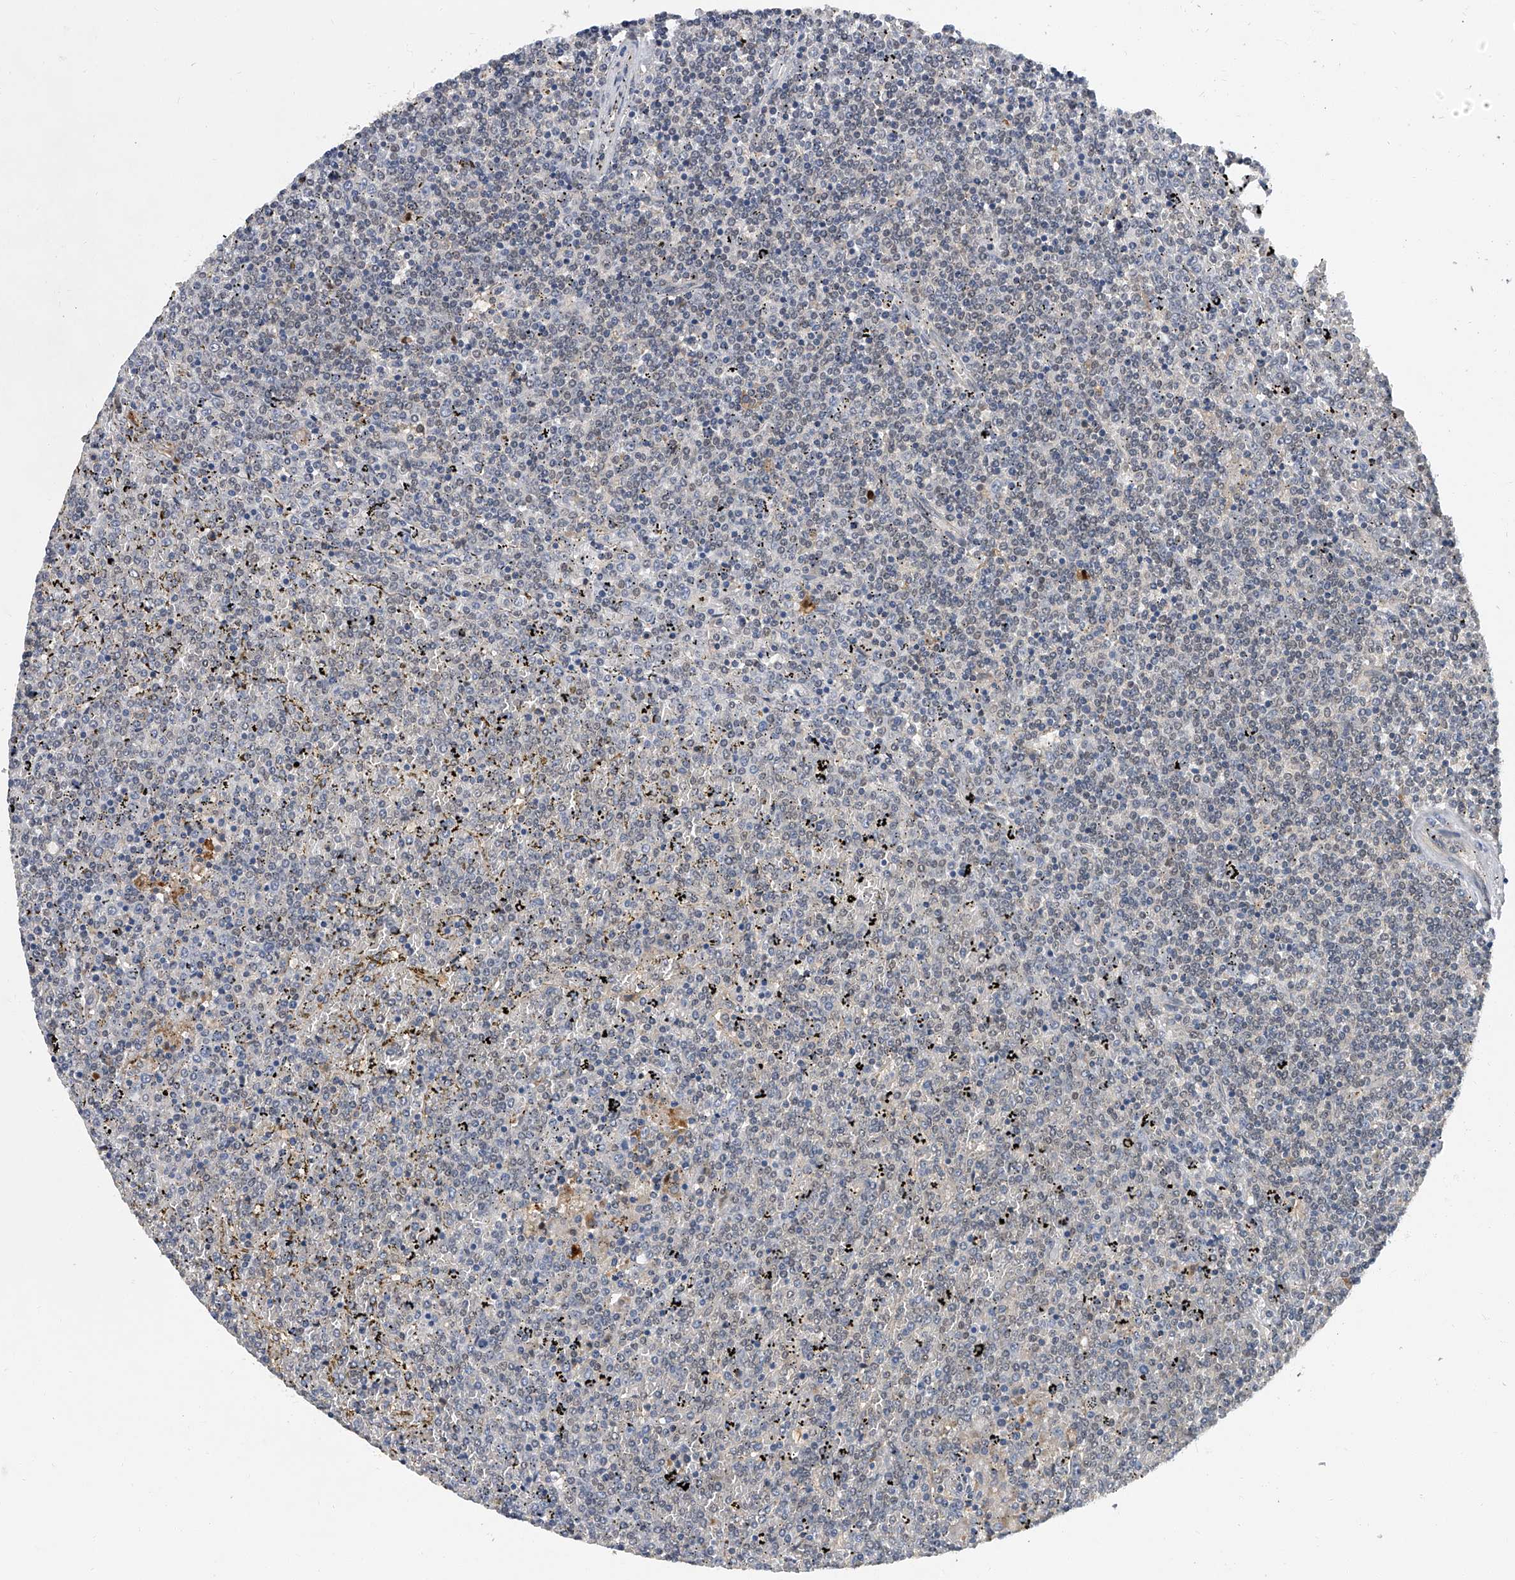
{"staining": {"intensity": "negative", "quantity": "none", "location": "none"}, "tissue": "lymphoma", "cell_type": "Tumor cells", "image_type": "cancer", "snomed": [{"axis": "morphology", "description": "Malignant lymphoma, non-Hodgkin's type, Low grade"}, {"axis": "topography", "description": "Spleen"}], "caption": "Tumor cells show no significant positivity in malignant lymphoma, non-Hodgkin's type (low-grade).", "gene": "JAG2", "patient": {"sex": "female", "age": 19}}